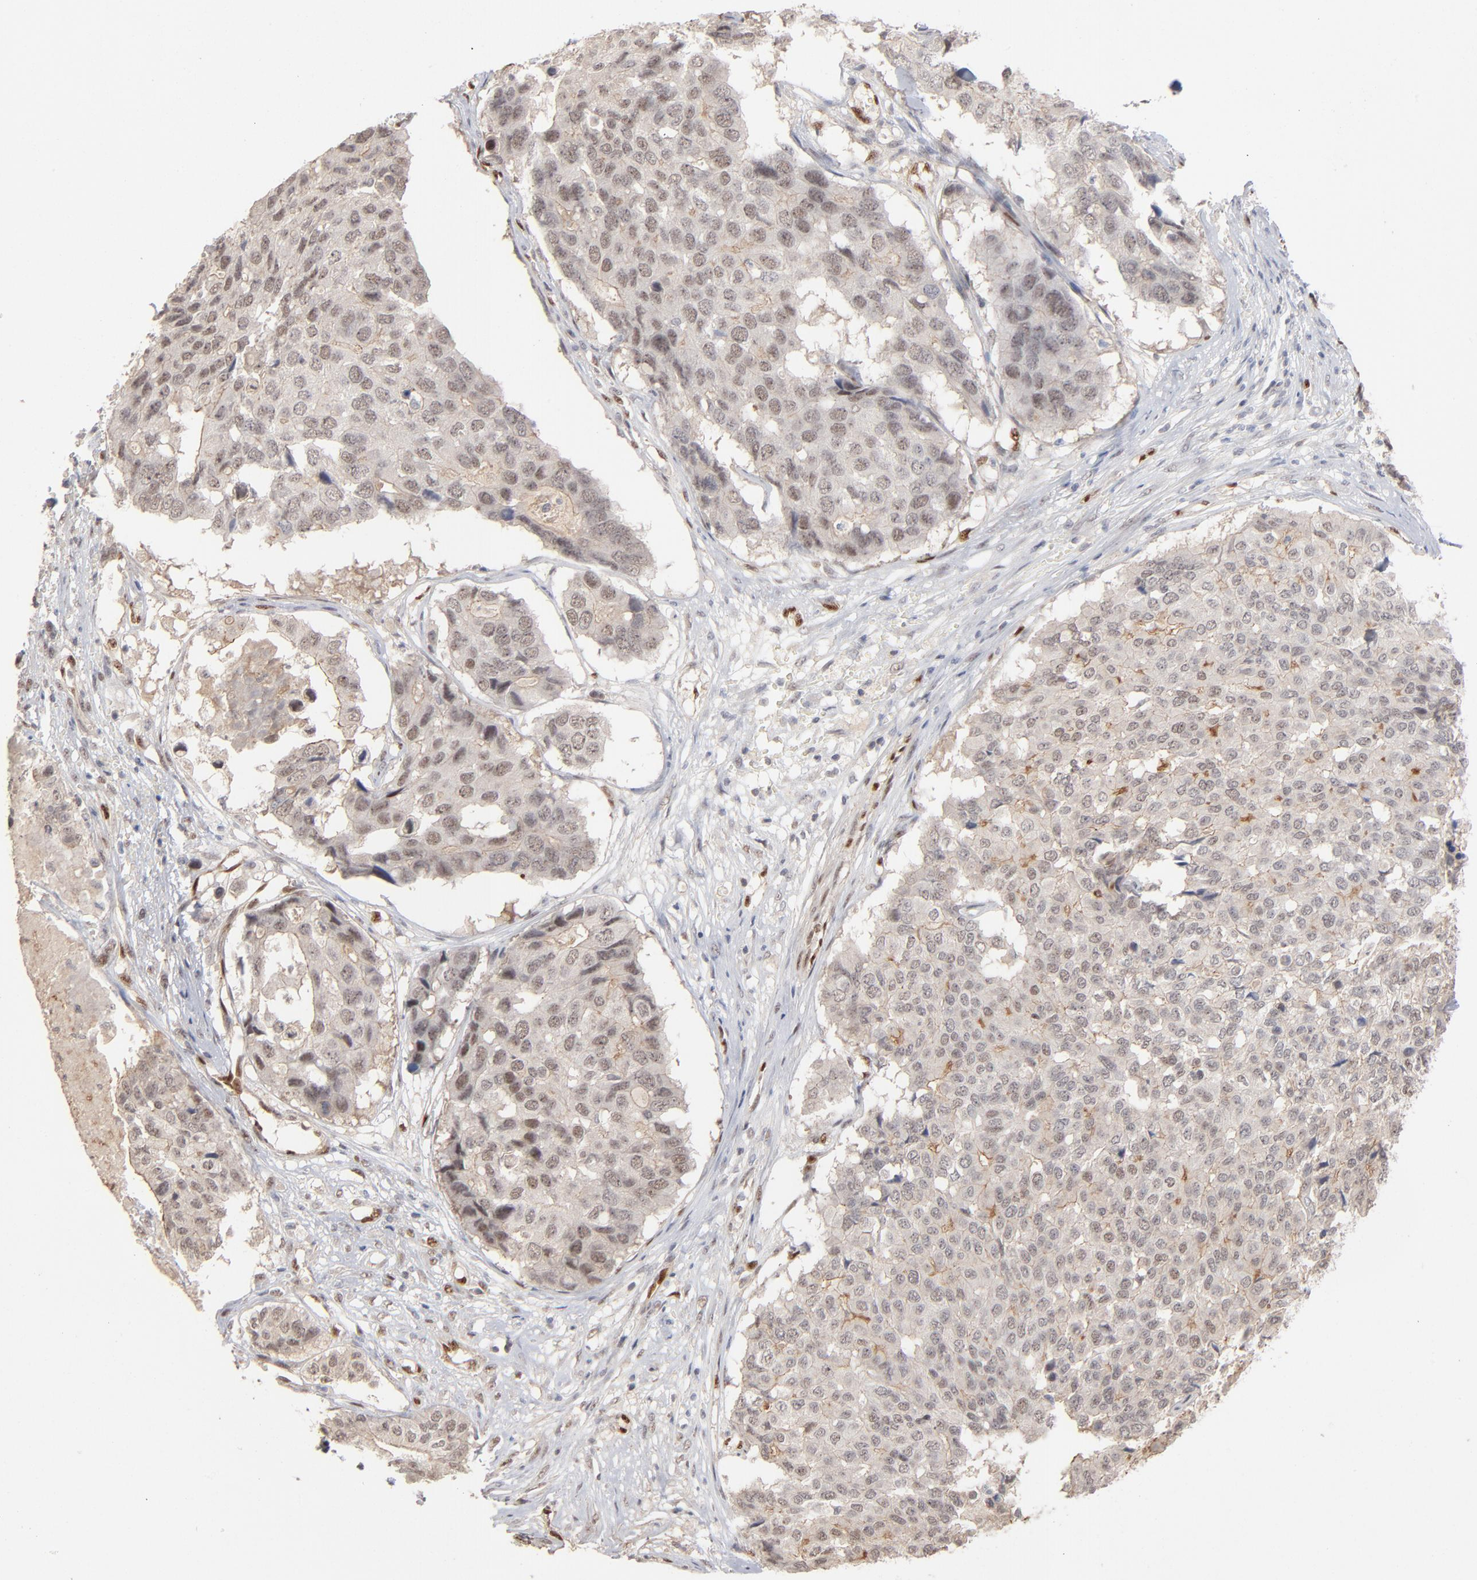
{"staining": {"intensity": "weak", "quantity": "<25%", "location": "nuclear"}, "tissue": "pancreatic cancer", "cell_type": "Tumor cells", "image_type": "cancer", "snomed": [{"axis": "morphology", "description": "Adenocarcinoma, NOS"}, {"axis": "topography", "description": "Pancreas"}], "caption": "Pancreatic cancer was stained to show a protein in brown. There is no significant expression in tumor cells.", "gene": "NFIB", "patient": {"sex": "male", "age": 50}}